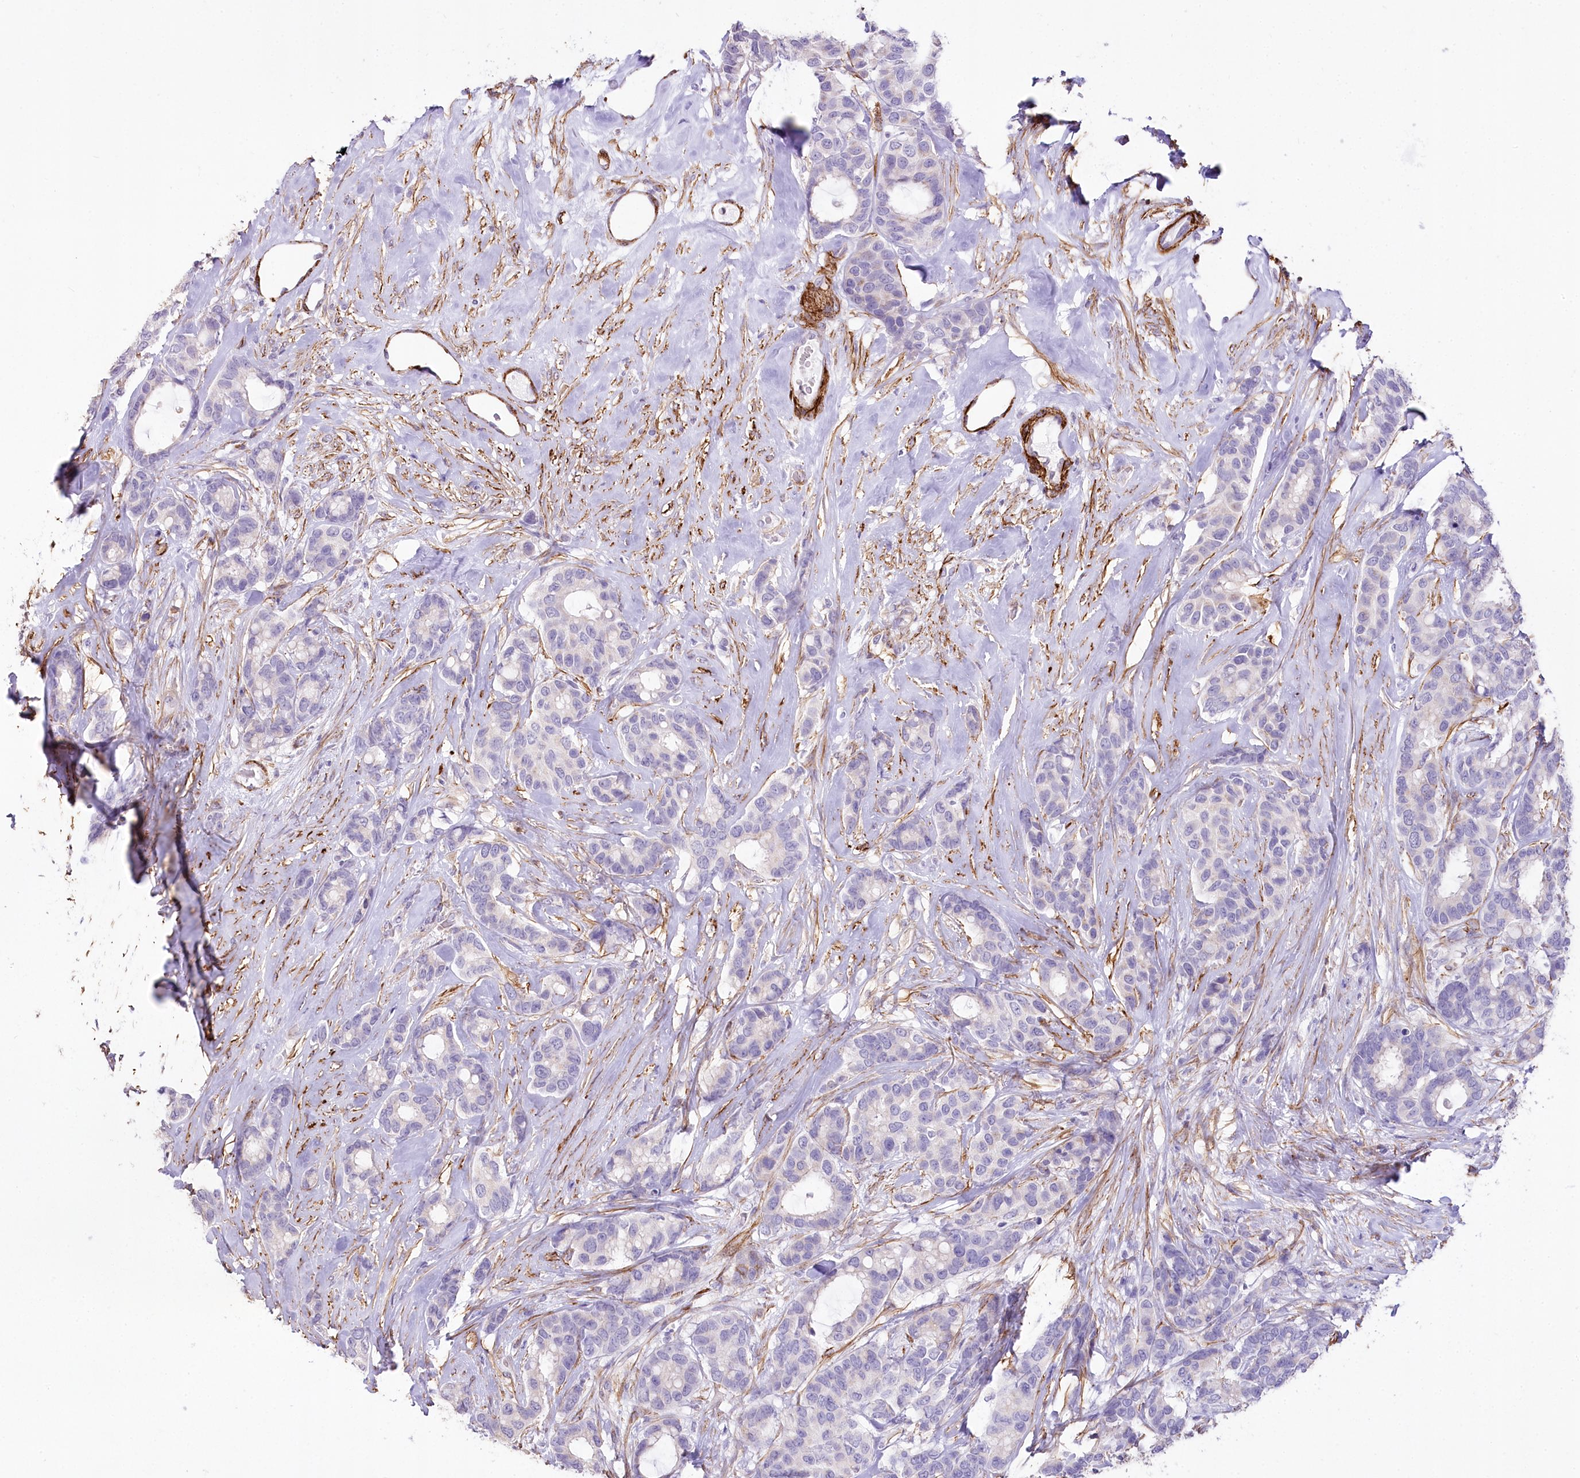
{"staining": {"intensity": "negative", "quantity": "none", "location": "none"}, "tissue": "breast cancer", "cell_type": "Tumor cells", "image_type": "cancer", "snomed": [{"axis": "morphology", "description": "Duct carcinoma"}, {"axis": "topography", "description": "Breast"}], "caption": "IHC histopathology image of neoplastic tissue: human breast cancer stained with DAB exhibits no significant protein positivity in tumor cells. (Immunohistochemistry (ihc), brightfield microscopy, high magnification).", "gene": "SYNPO2", "patient": {"sex": "female", "age": 87}}